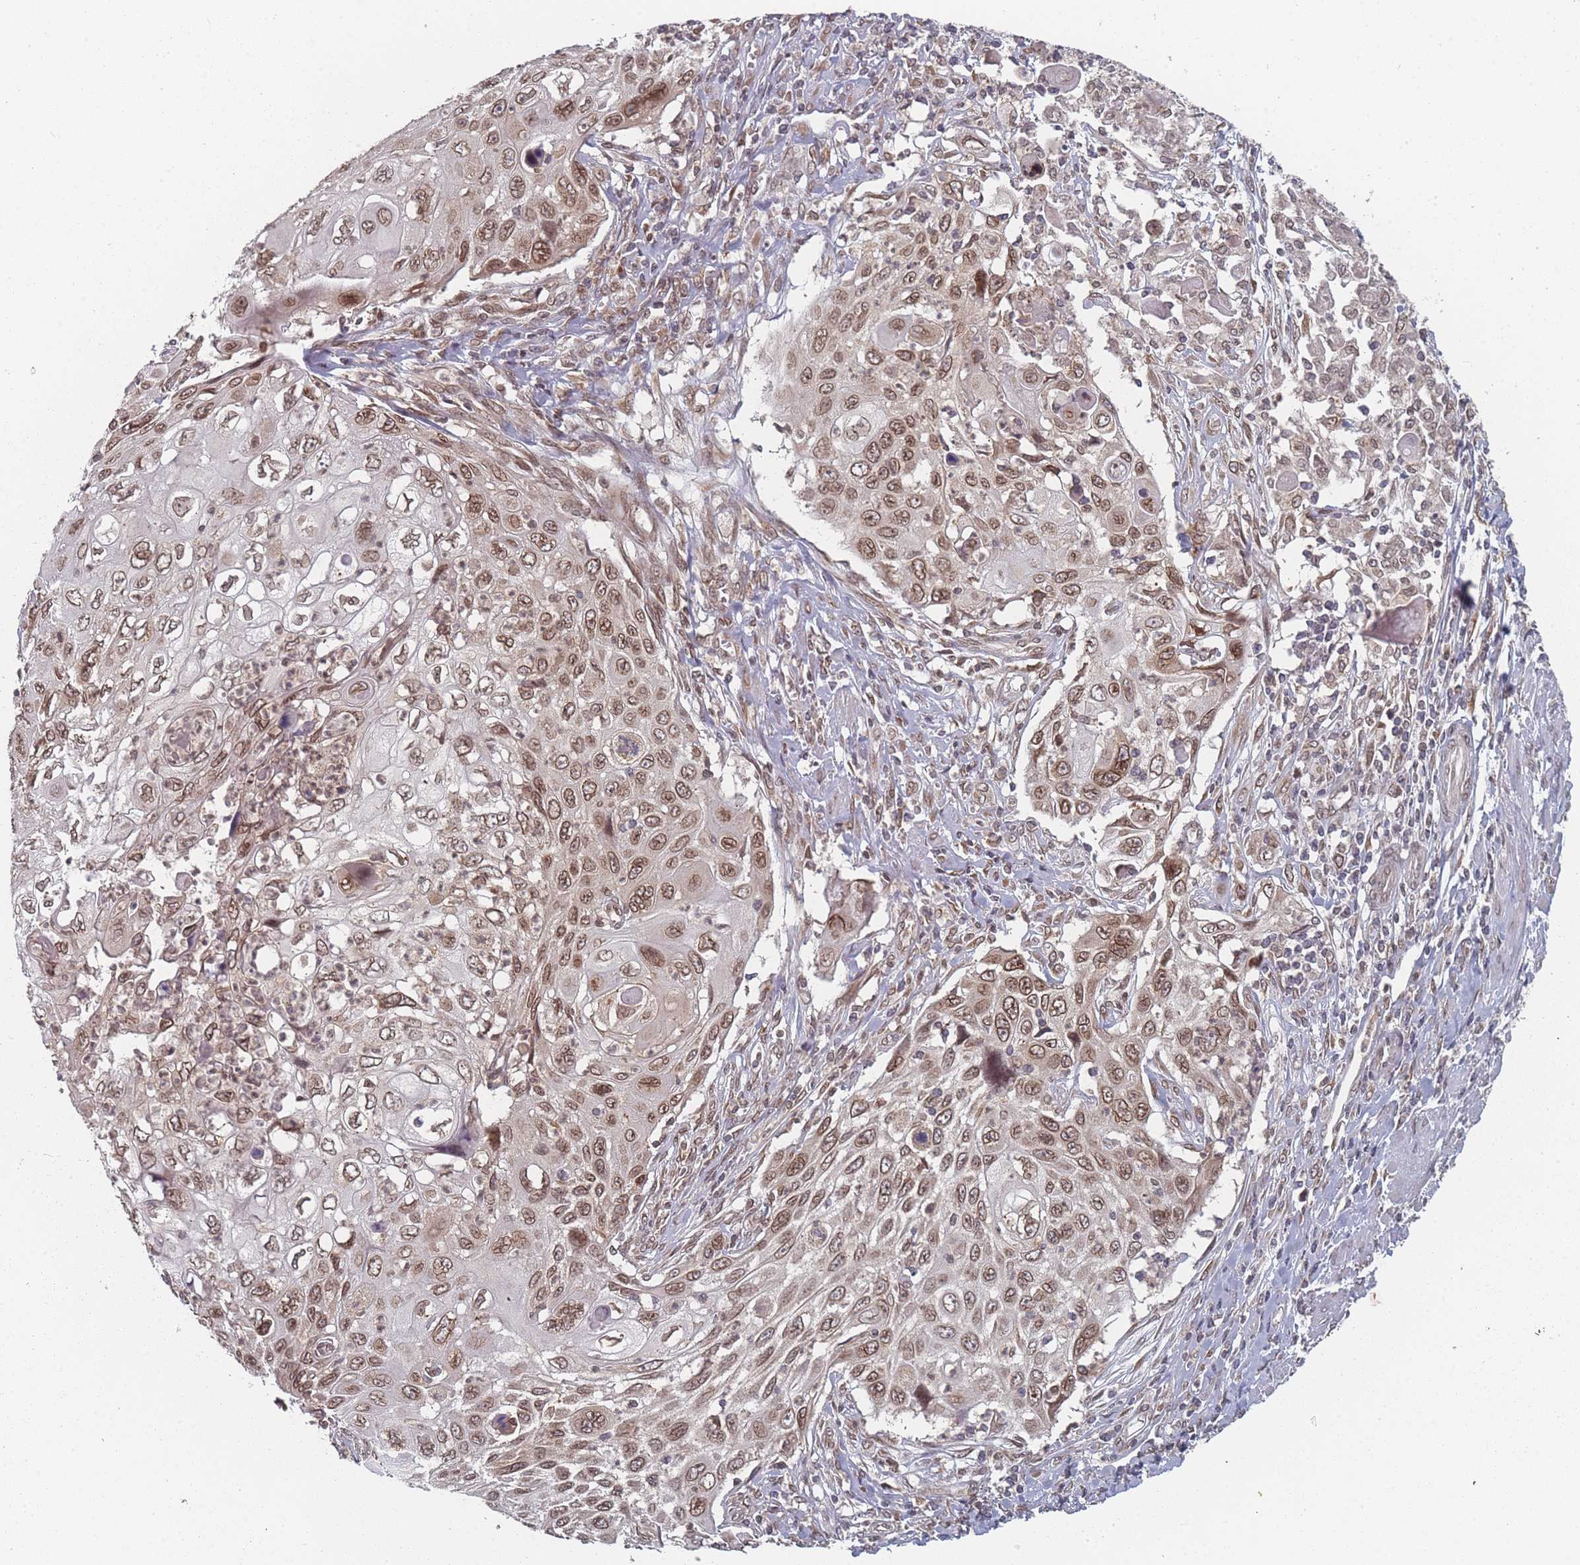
{"staining": {"intensity": "moderate", "quantity": ">75%", "location": "cytoplasmic/membranous,nuclear"}, "tissue": "cervical cancer", "cell_type": "Tumor cells", "image_type": "cancer", "snomed": [{"axis": "morphology", "description": "Squamous cell carcinoma, NOS"}, {"axis": "topography", "description": "Cervix"}], "caption": "Immunohistochemistry (IHC) of human cervical cancer exhibits medium levels of moderate cytoplasmic/membranous and nuclear positivity in approximately >75% of tumor cells. (Brightfield microscopy of DAB IHC at high magnification).", "gene": "TBC1D25", "patient": {"sex": "female", "age": 70}}